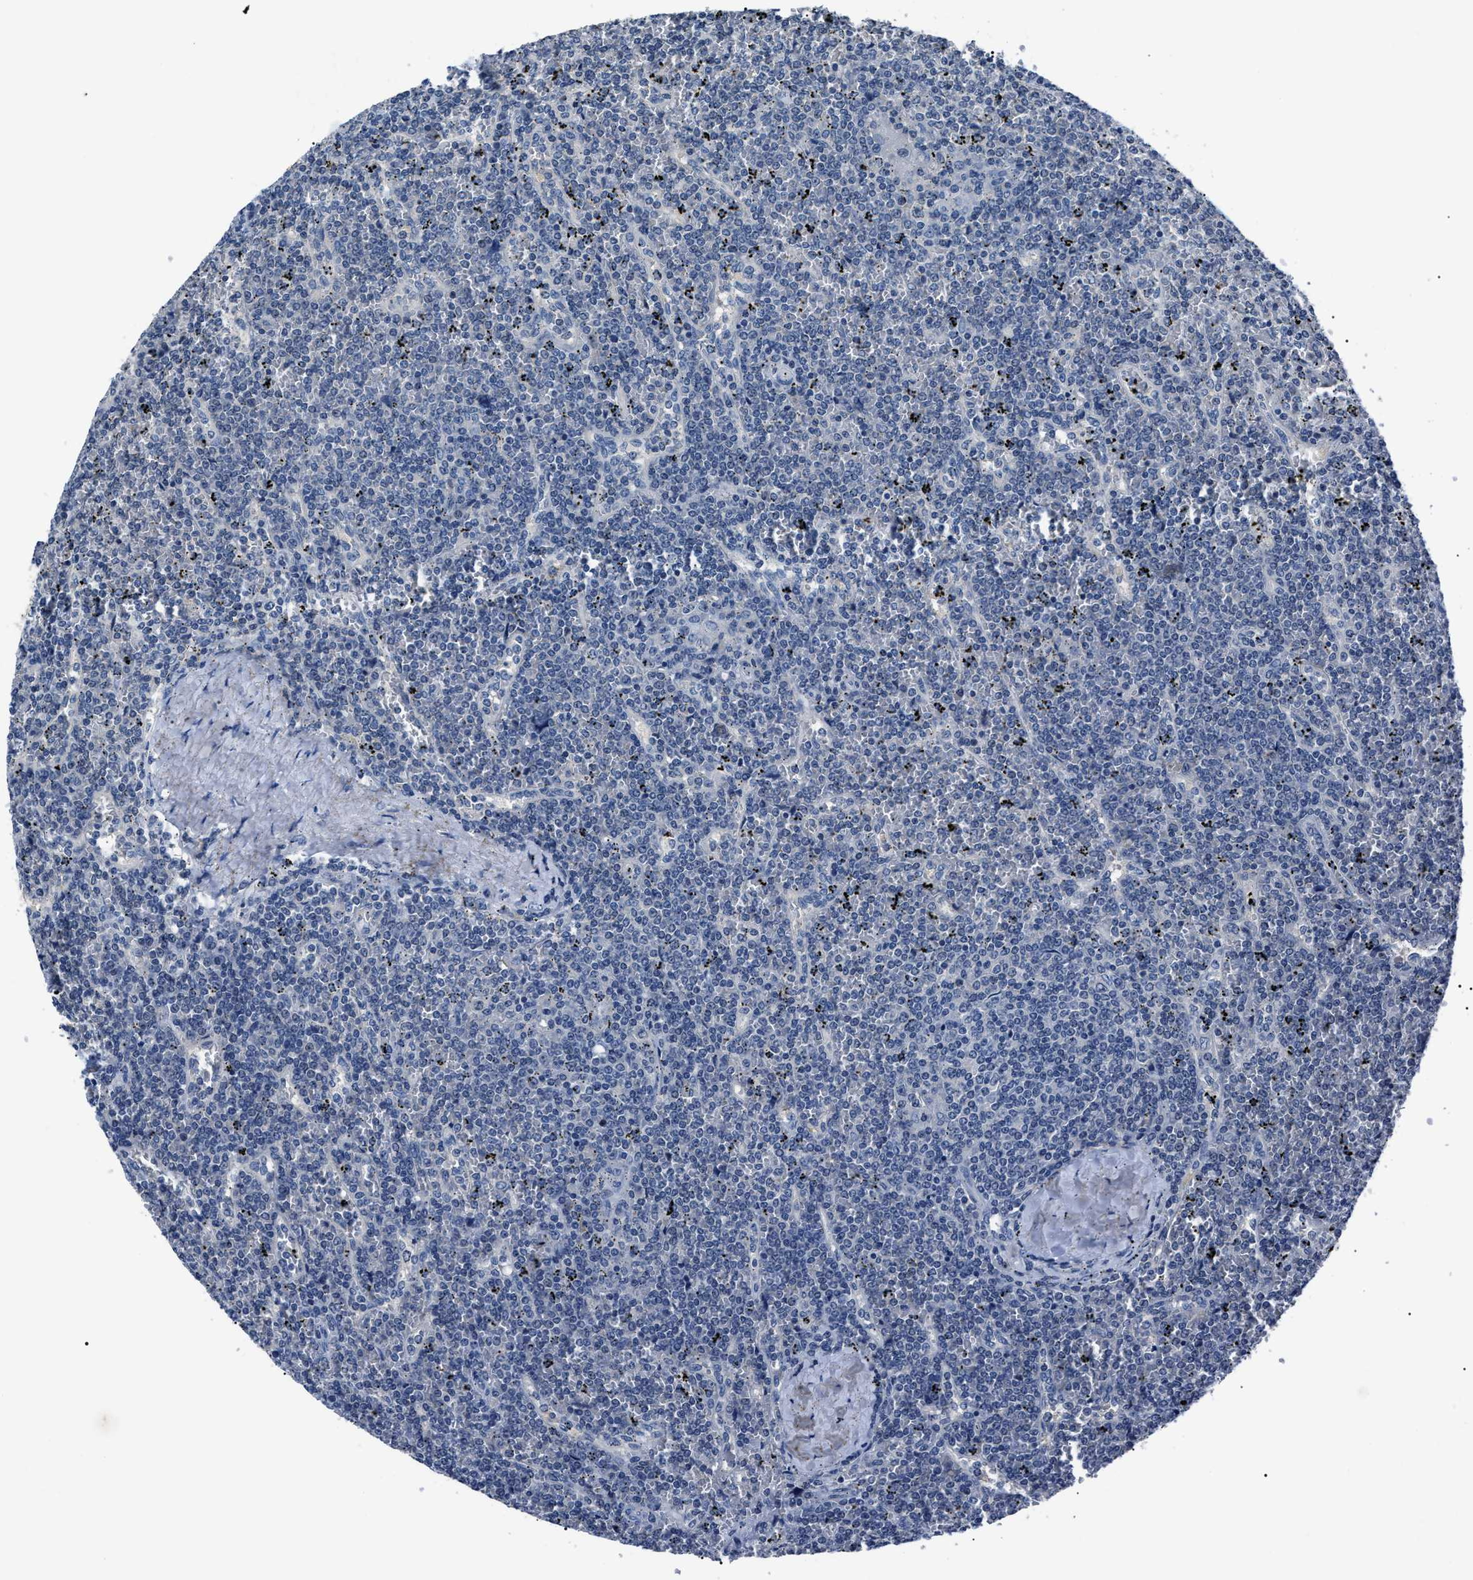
{"staining": {"intensity": "negative", "quantity": "none", "location": "none"}, "tissue": "lymphoma", "cell_type": "Tumor cells", "image_type": "cancer", "snomed": [{"axis": "morphology", "description": "Malignant lymphoma, non-Hodgkin's type, Low grade"}, {"axis": "topography", "description": "Spleen"}], "caption": "IHC image of neoplastic tissue: human lymphoma stained with DAB reveals no significant protein staining in tumor cells.", "gene": "LRWD1", "patient": {"sex": "female", "age": 19}}